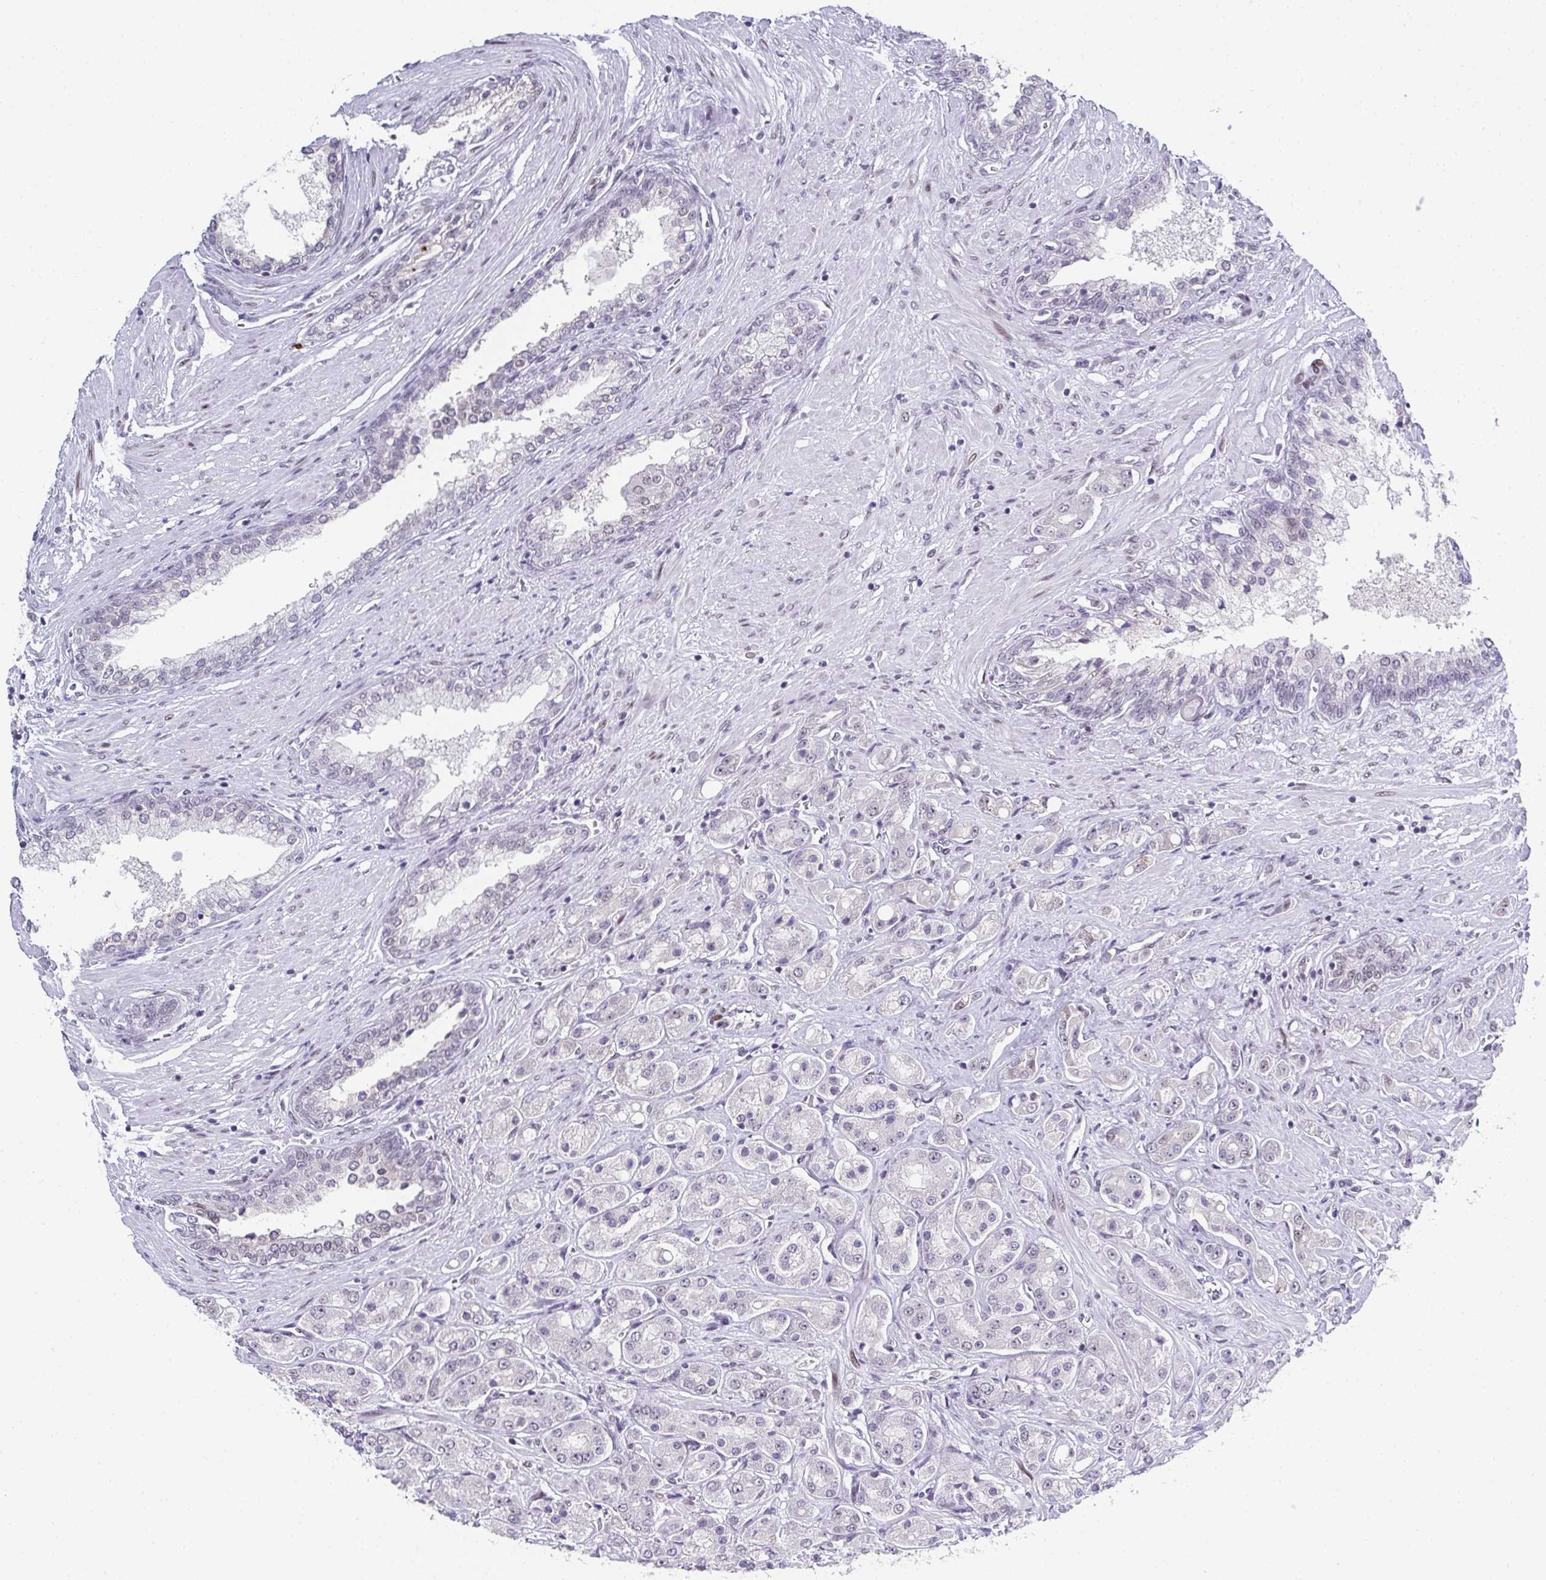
{"staining": {"intensity": "negative", "quantity": "none", "location": "none"}, "tissue": "prostate cancer", "cell_type": "Tumor cells", "image_type": "cancer", "snomed": [{"axis": "morphology", "description": "Adenocarcinoma, High grade"}, {"axis": "topography", "description": "Prostate"}], "caption": "Tumor cells are negative for protein expression in human prostate cancer.", "gene": "RB1", "patient": {"sex": "male", "age": 67}}